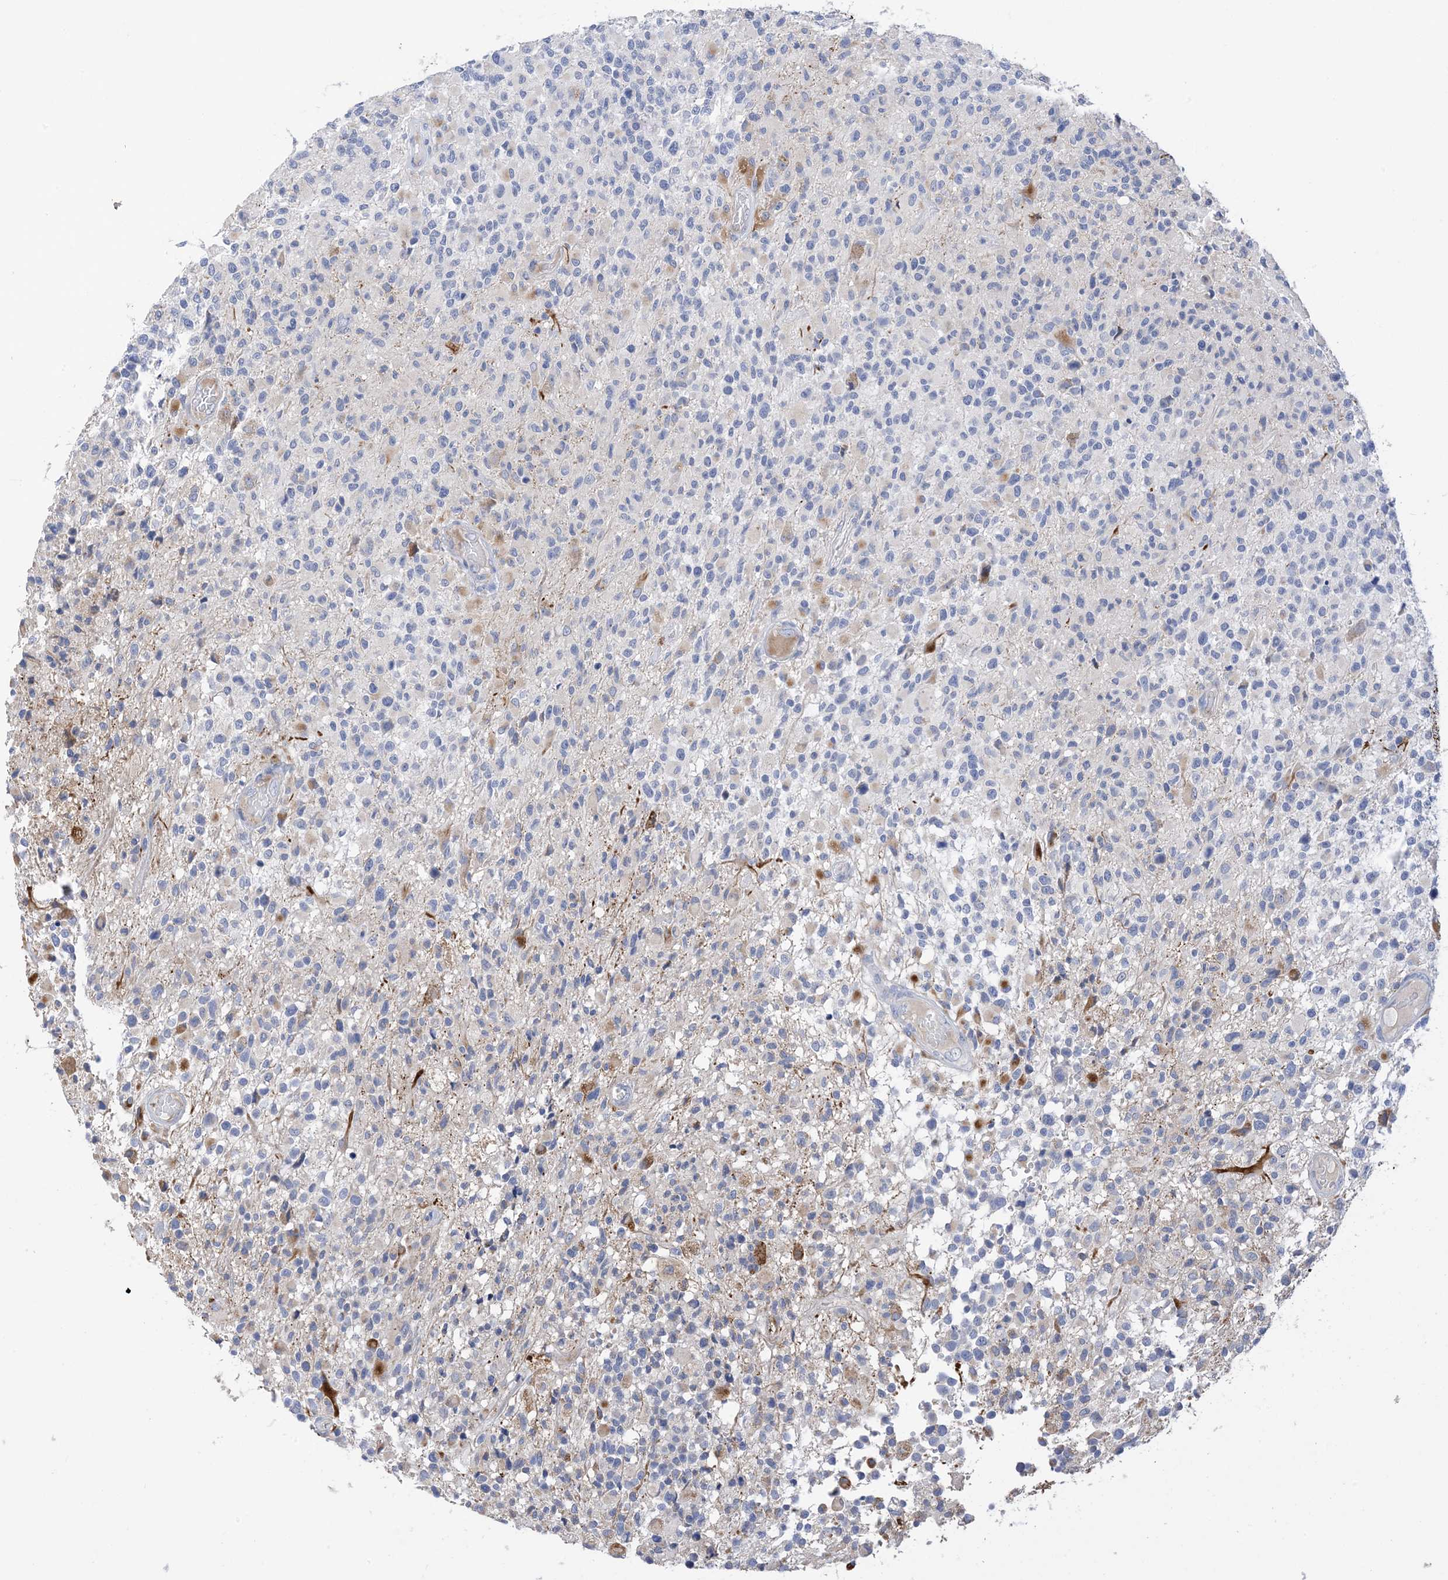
{"staining": {"intensity": "negative", "quantity": "none", "location": "none"}, "tissue": "glioma", "cell_type": "Tumor cells", "image_type": "cancer", "snomed": [{"axis": "morphology", "description": "Glioma, malignant, High grade"}, {"axis": "morphology", "description": "Glioblastoma, NOS"}, {"axis": "topography", "description": "Brain"}], "caption": "Tumor cells are negative for brown protein staining in malignant high-grade glioma.", "gene": "PLK4", "patient": {"sex": "male", "age": 60}}